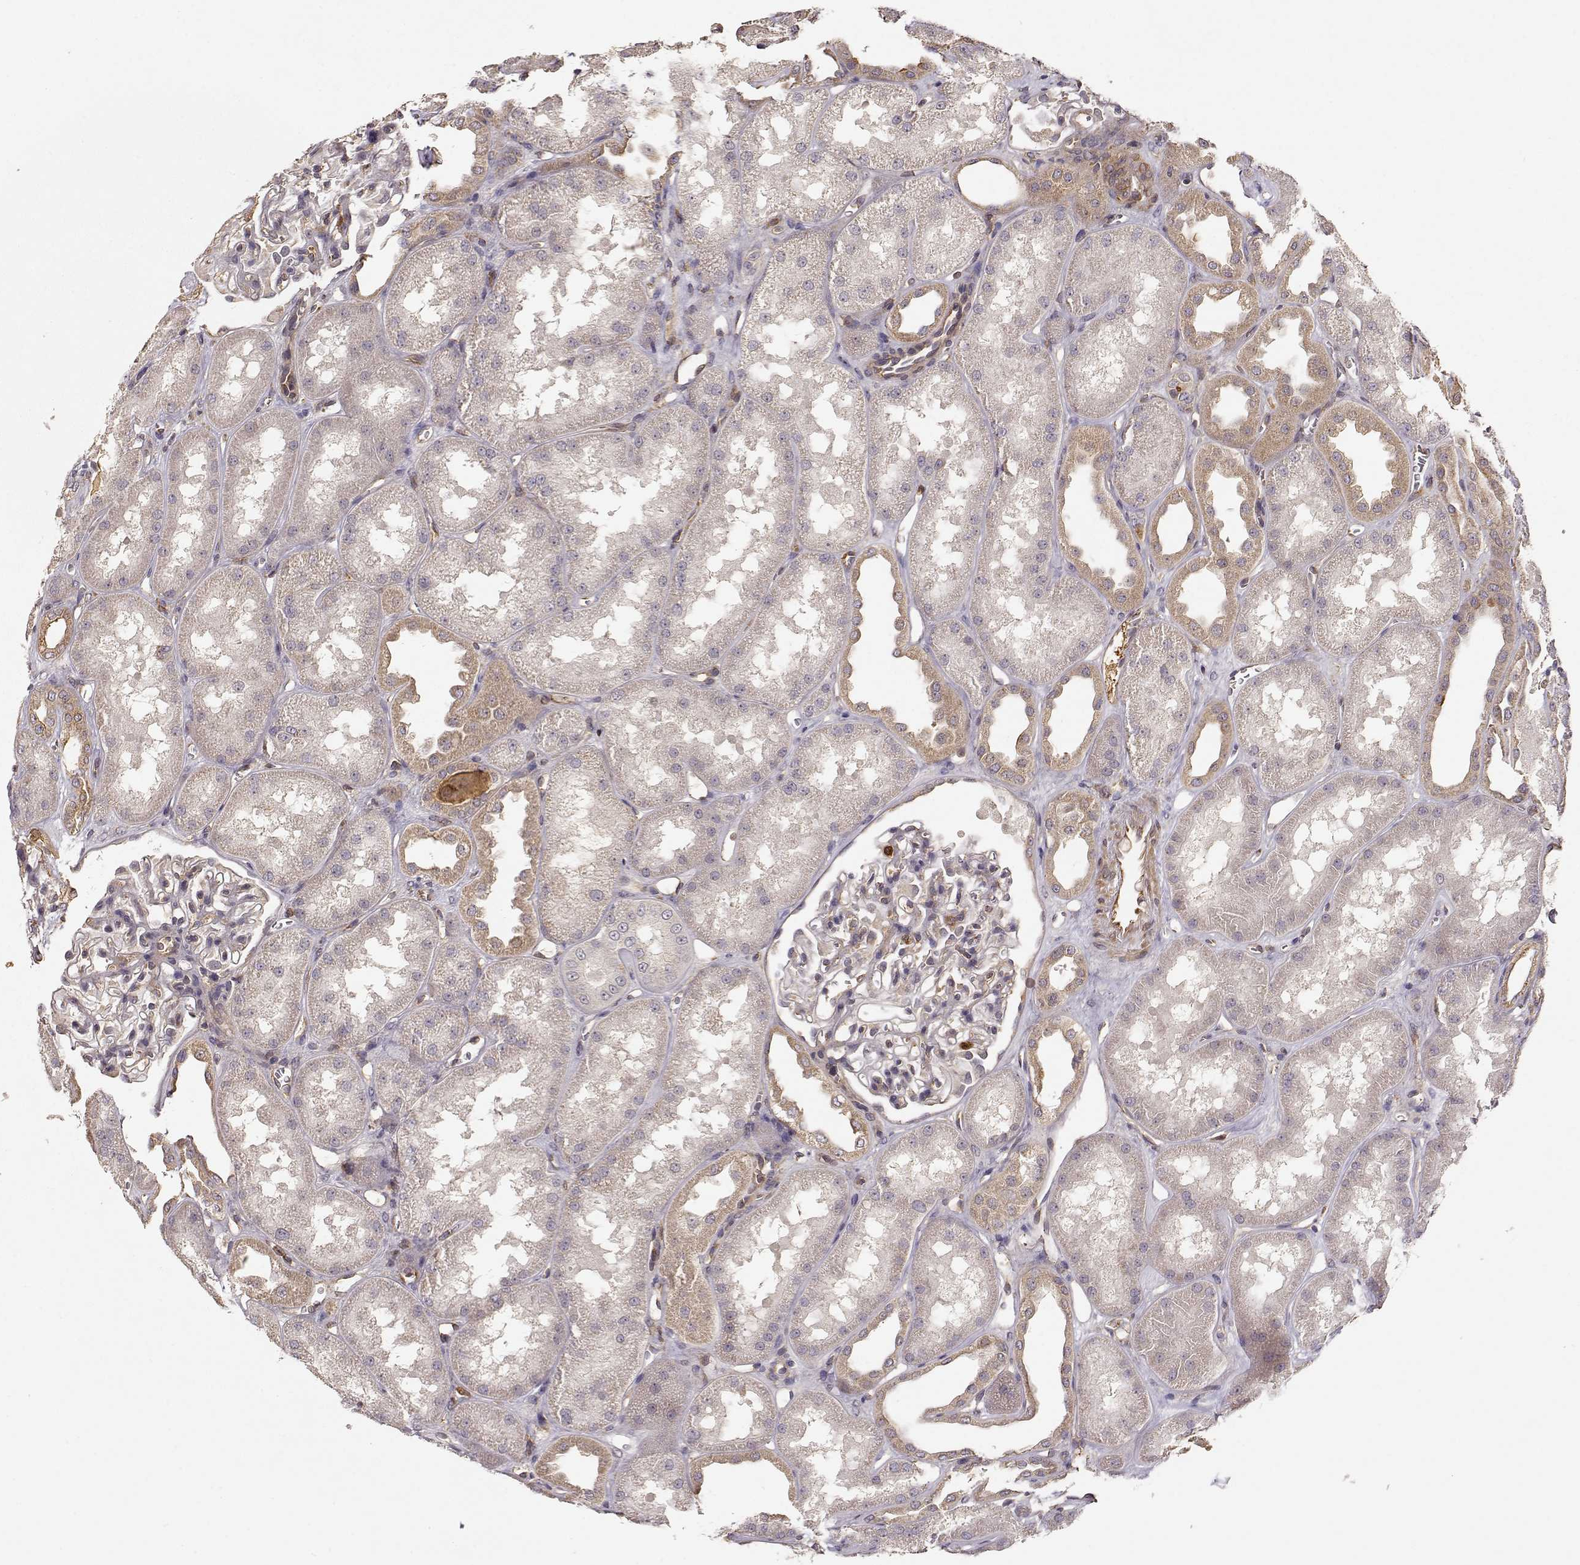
{"staining": {"intensity": "negative", "quantity": "none", "location": "none"}, "tissue": "kidney", "cell_type": "Cells in glomeruli", "image_type": "normal", "snomed": [{"axis": "morphology", "description": "Normal tissue, NOS"}, {"axis": "topography", "description": "Kidney"}], "caption": "This is an immunohistochemistry (IHC) image of benign kidney. There is no staining in cells in glomeruli.", "gene": "ARHGEF2", "patient": {"sex": "male", "age": 61}}